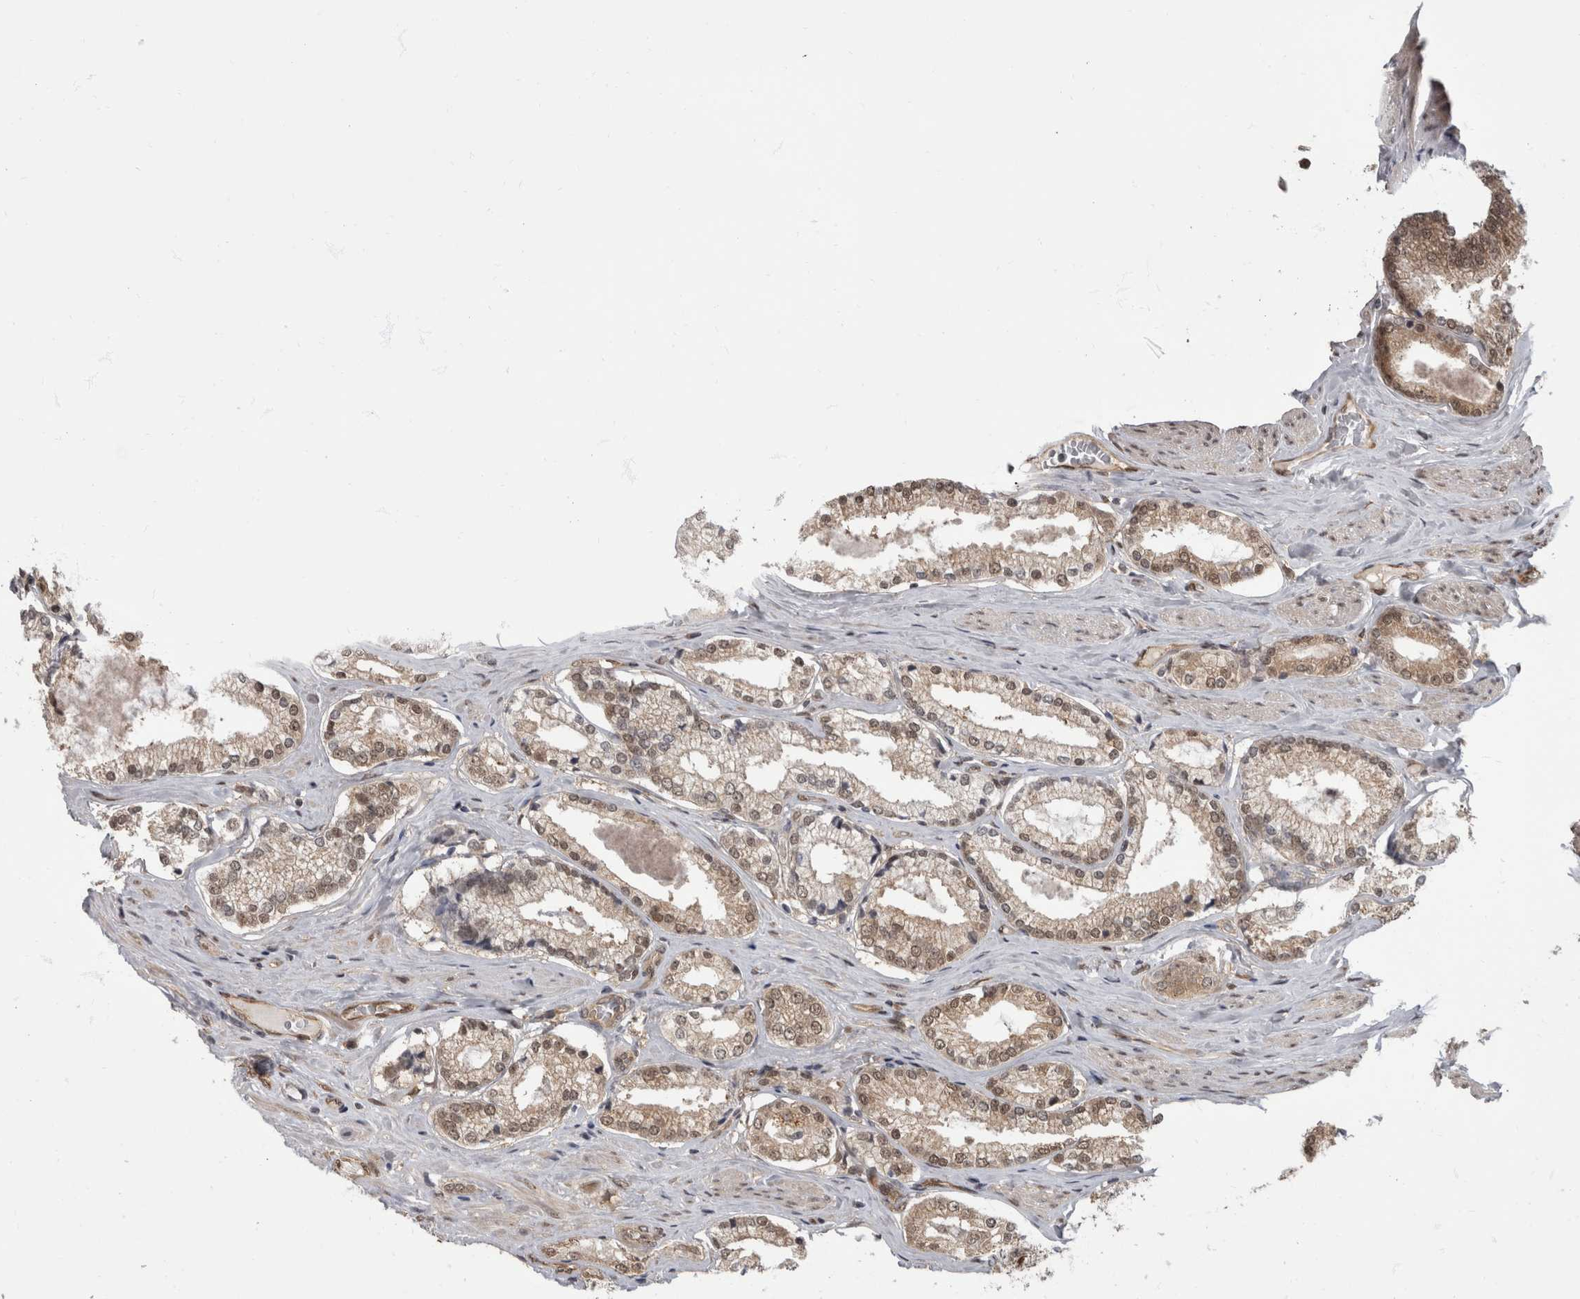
{"staining": {"intensity": "moderate", "quantity": ">75%", "location": "nuclear"}, "tissue": "prostate cancer", "cell_type": "Tumor cells", "image_type": "cancer", "snomed": [{"axis": "morphology", "description": "Adenocarcinoma, Low grade"}, {"axis": "topography", "description": "Prostate"}], "caption": "Protein analysis of prostate low-grade adenocarcinoma tissue demonstrates moderate nuclear positivity in about >75% of tumor cells.", "gene": "AKT3", "patient": {"sex": "male", "age": 71}}